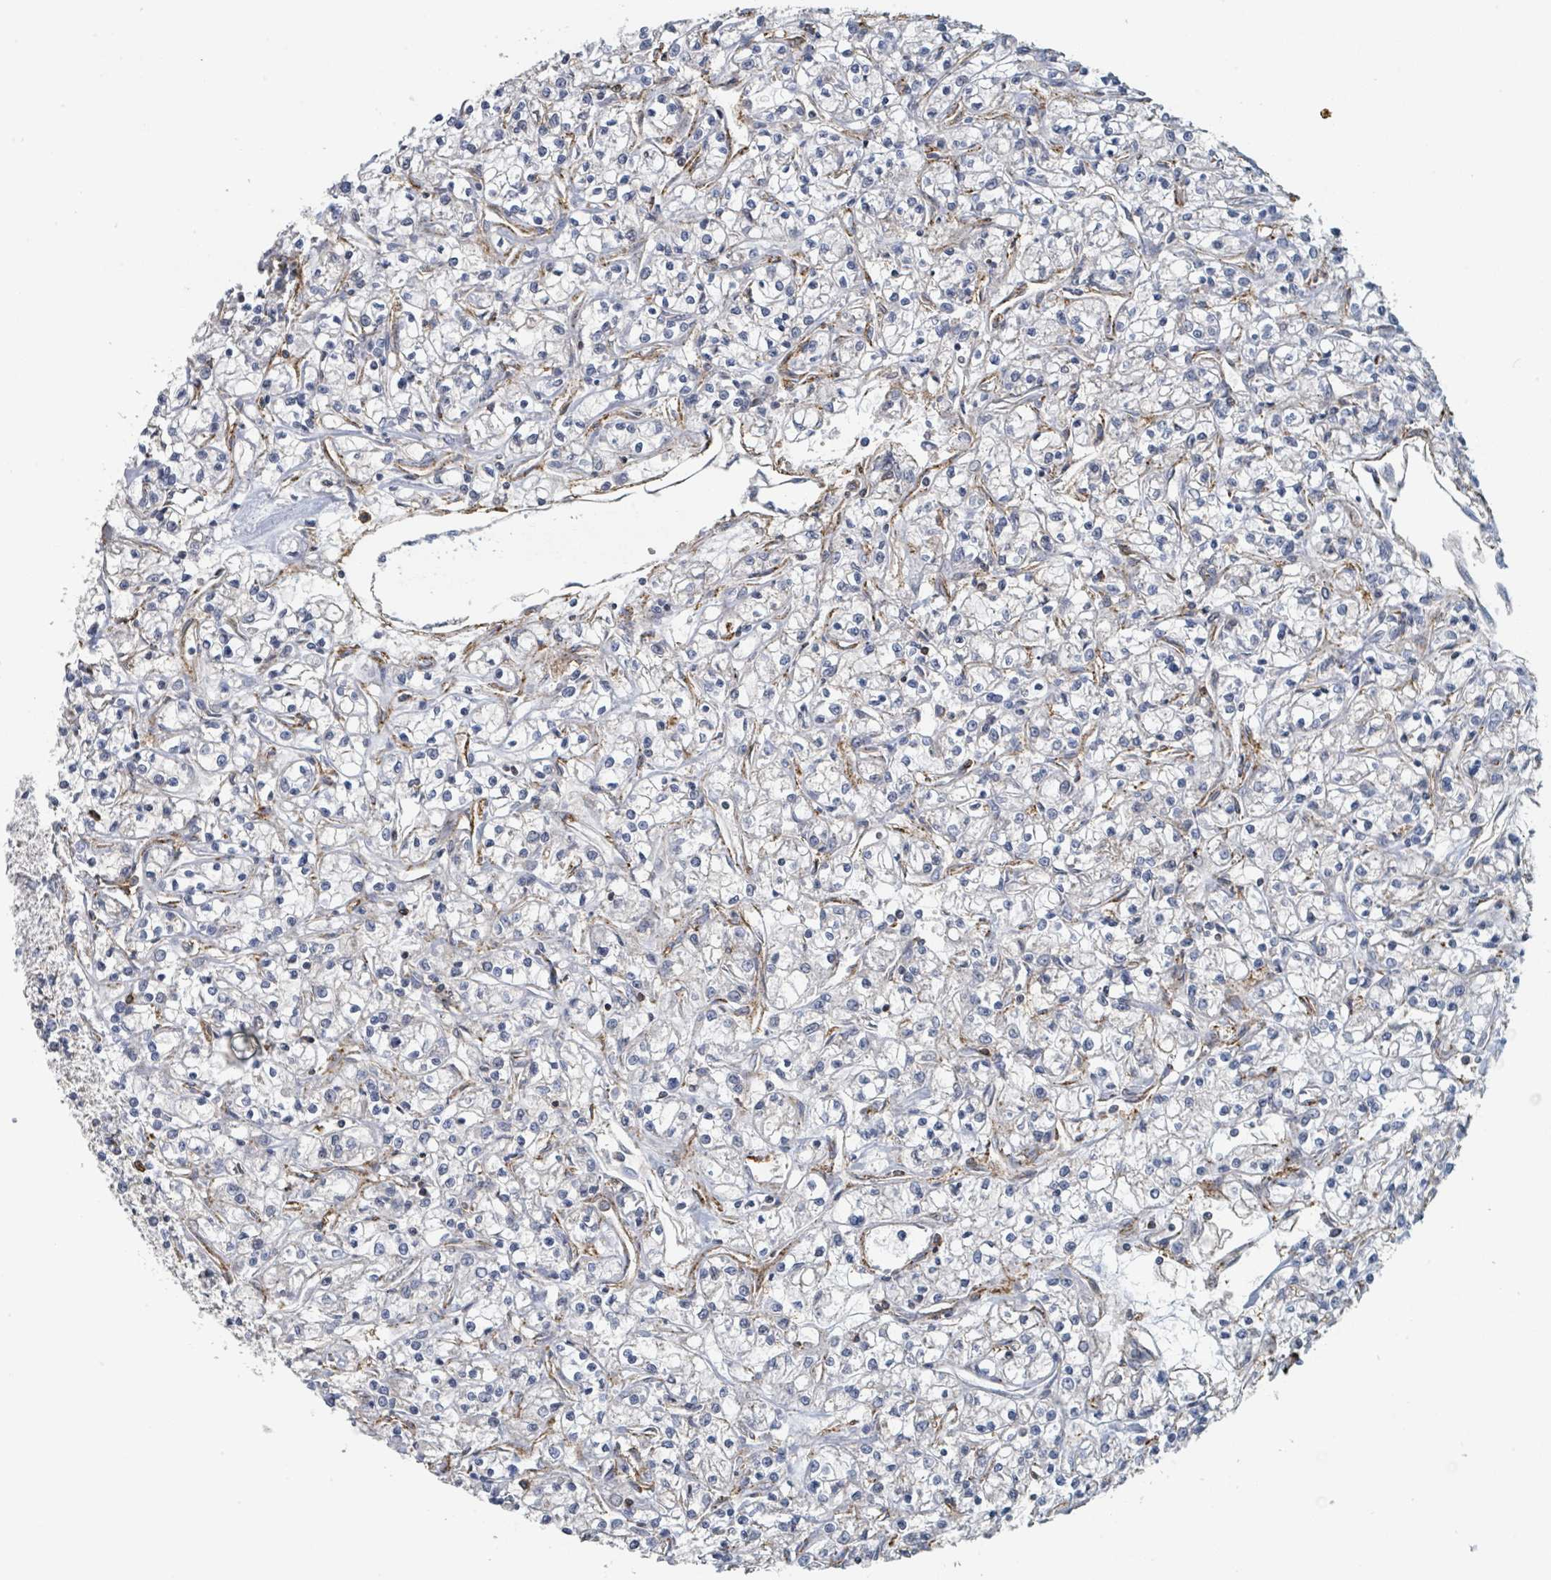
{"staining": {"intensity": "negative", "quantity": "none", "location": "none"}, "tissue": "renal cancer", "cell_type": "Tumor cells", "image_type": "cancer", "snomed": [{"axis": "morphology", "description": "Adenocarcinoma, NOS"}, {"axis": "topography", "description": "Kidney"}], "caption": "There is no significant expression in tumor cells of renal adenocarcinoma.", "gene": "LRRC42", "patient": {"sex": "female", "age": 59}}